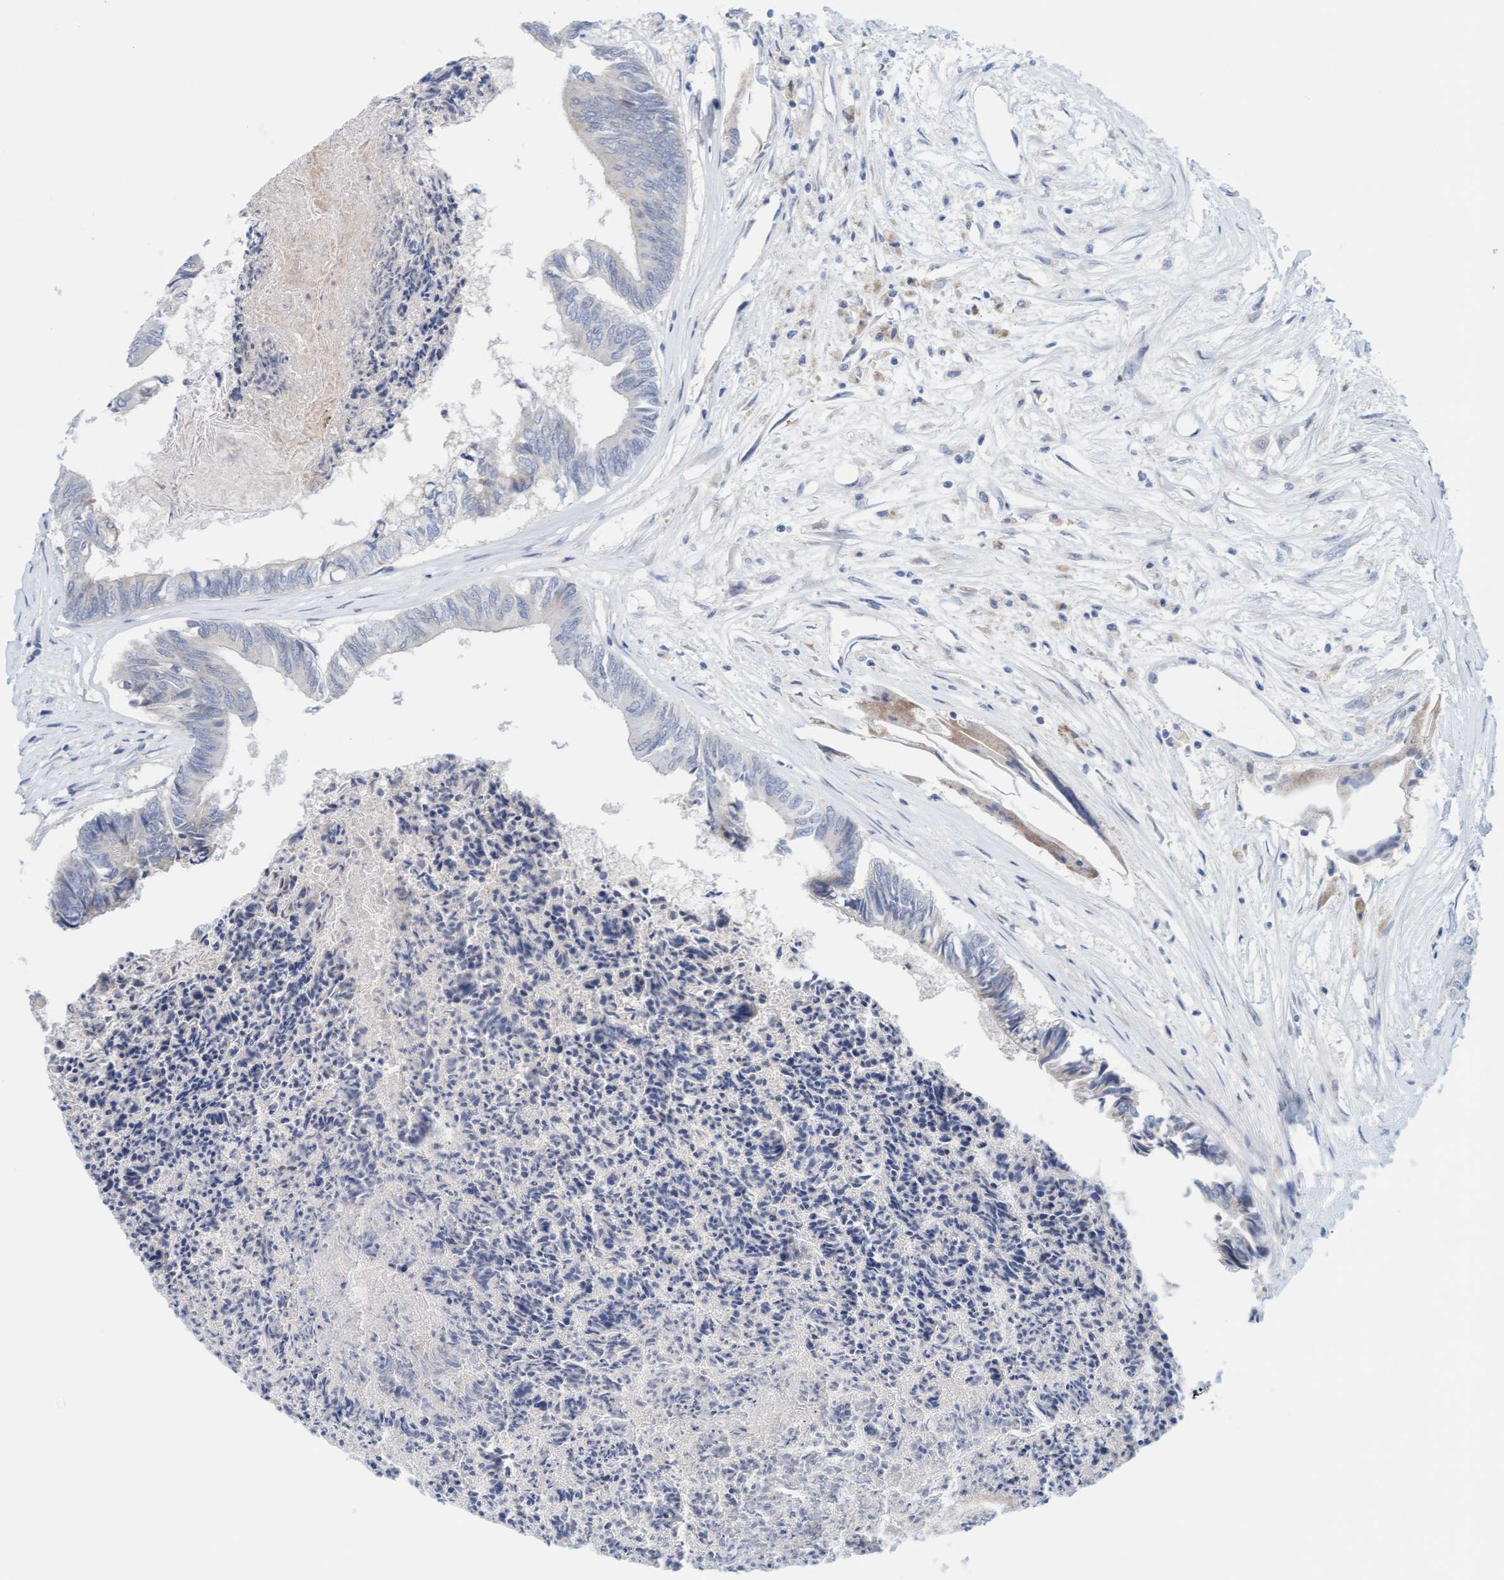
{"staining": {"intensity": "negative", "quantity": "none", "location": "none"}, "tissue": "colorectal cancer", "cell_type": "Tumor cells", "image_type": "cancer", "snomed": [{"axis": "morphology", "description": "Adenocarcinoma, NOS"}, {"axis": "topography", "description": "Rectum"}], "caption": "Immunohistochemical staining of colorectal adenocarcinoma exhibits no significant staining in tumor cells.", "gene": "CPA3", "patient": {"sex": "male", "age": 63}}